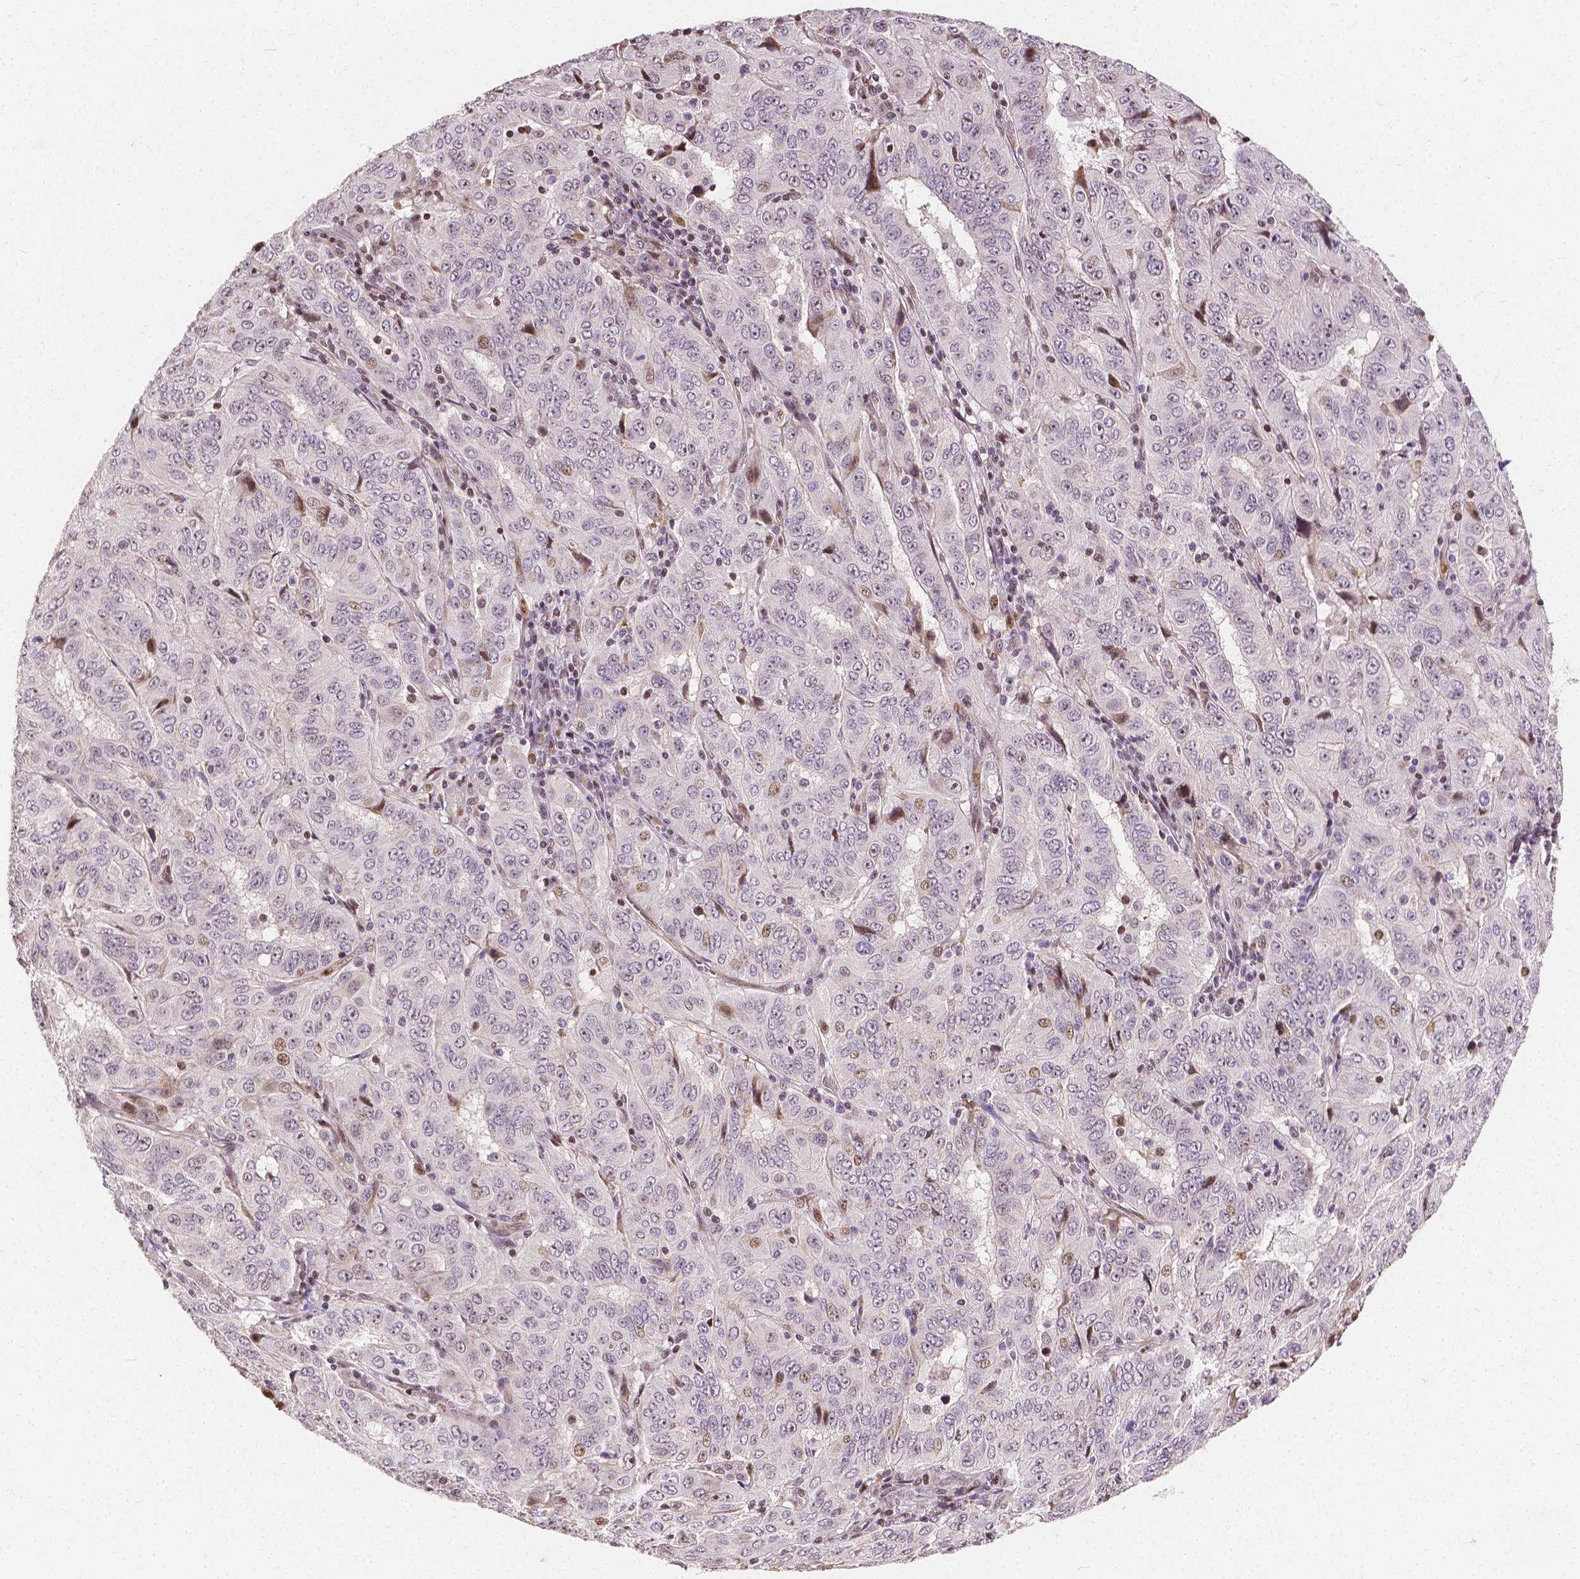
{"staining": {"intensity": "negative", "quantity": "none", "location": "none"}, "tissue": "pancreatic cancer", "cell_type": "Tumor cells", "image_type": "cancer", "snomed": [{"axis": "morphology", "description": "Adenocarcinoma, NOS"}, {"axis": "topography", "description": "Pancreas"}], "caption": "This image is of adenocarcinoma (pancreatic) stained with IHC to label a protein in brown with the nuclei are counter-stained blue. There is no expression in tumor cells.", "gene": "PTPN18", "patient": {"sex": "male", "age": 63}}